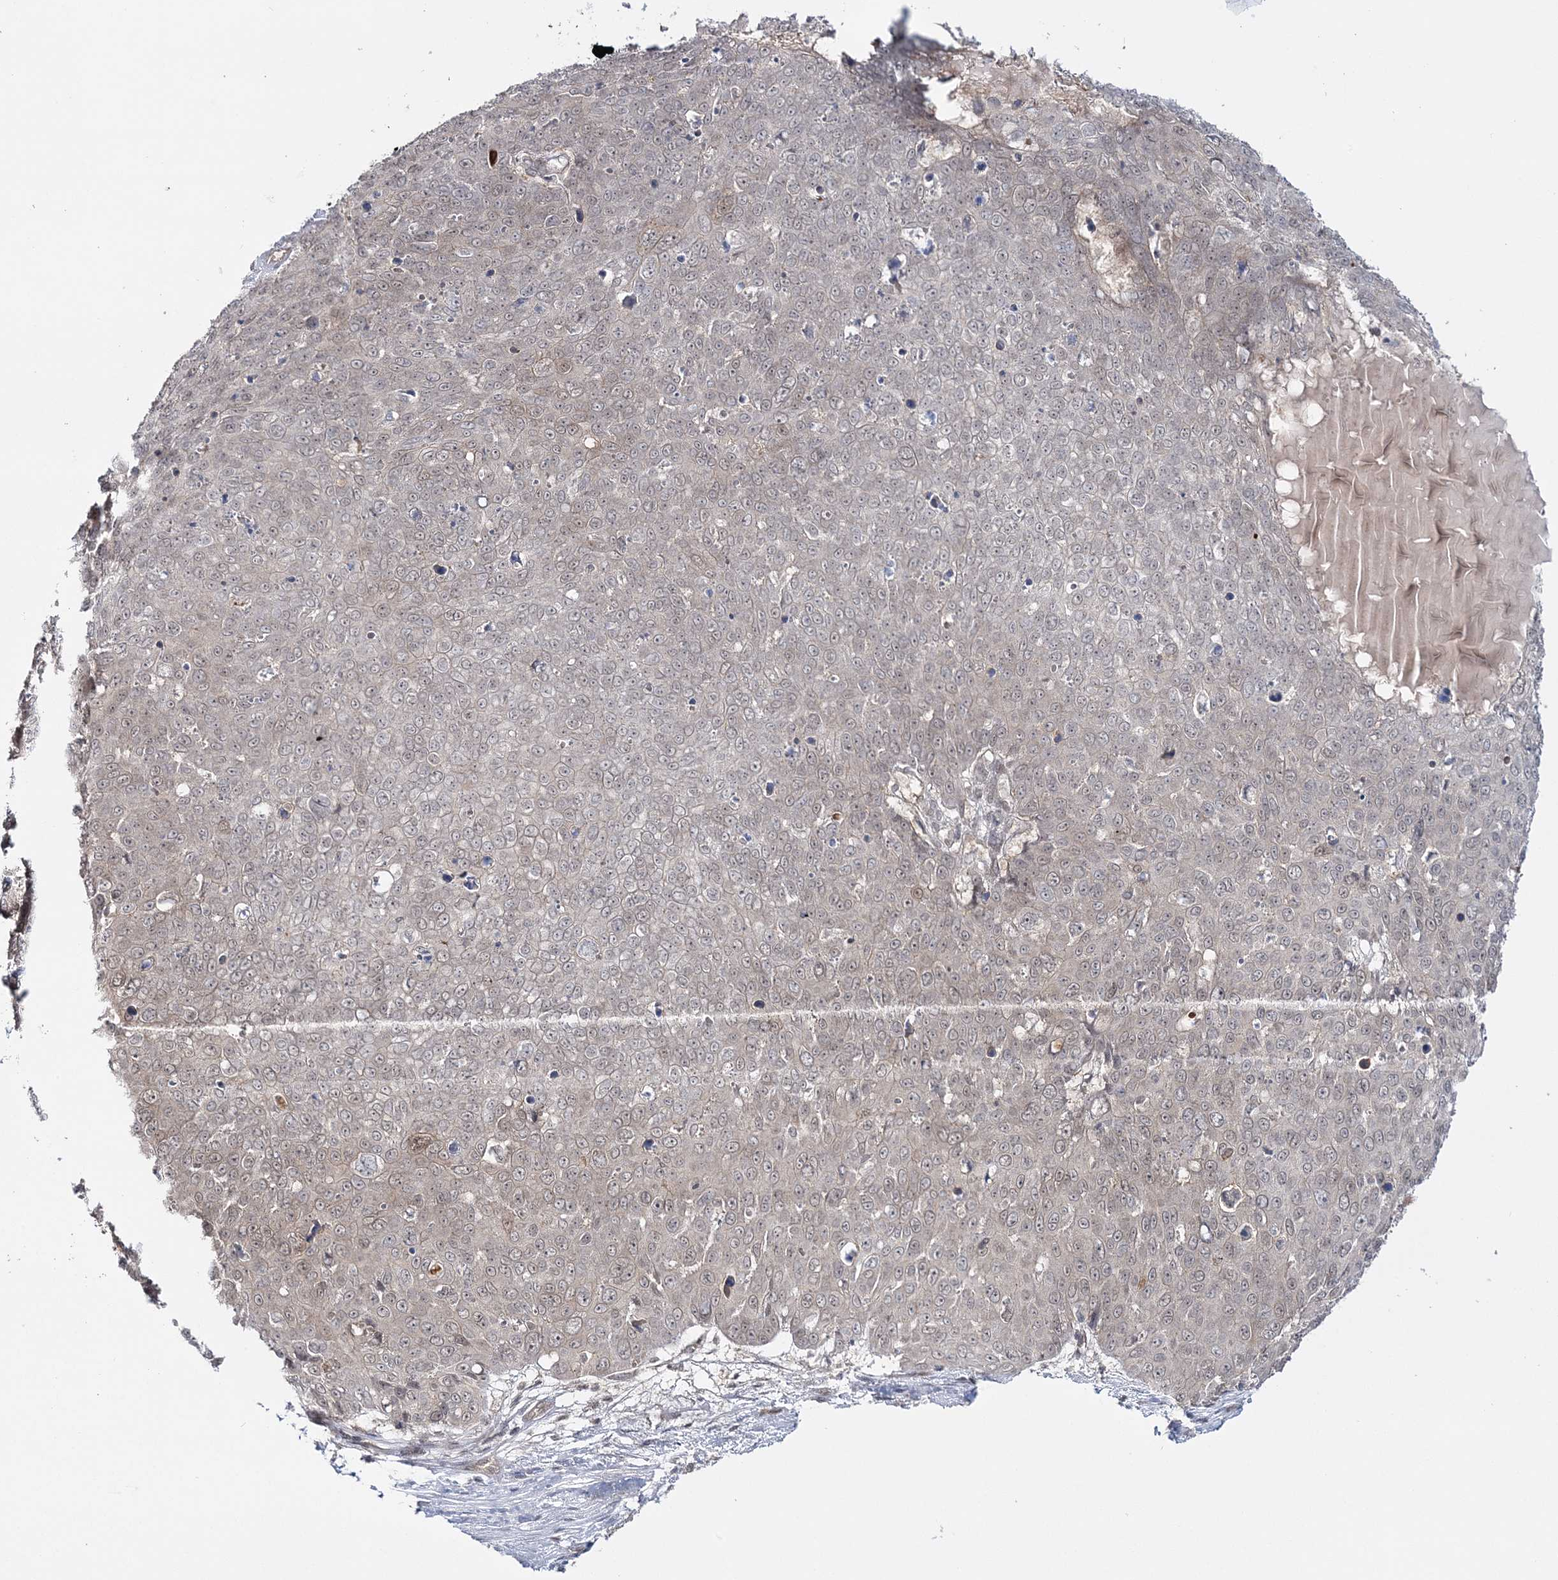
{"staining": {"intensity": "negative", "quantity": "none", "location": "none"}, "tissue": "skin cancer", "cell_type": "Tumor cells", "image_type": "cancer", "snomed": [{"axis": "morphology", "description": "Squamous cell carcinoma, NOS"}, {"axis": "topography", "description": "Skin"}], "caption": "Human skin squamous cell carcinoma stained for a protein using immunohistochemistry (IHC) reveals no staining in tumor cells.", "gene": "ZFAND6", "patient": {"sex": "male", "age": 71}}